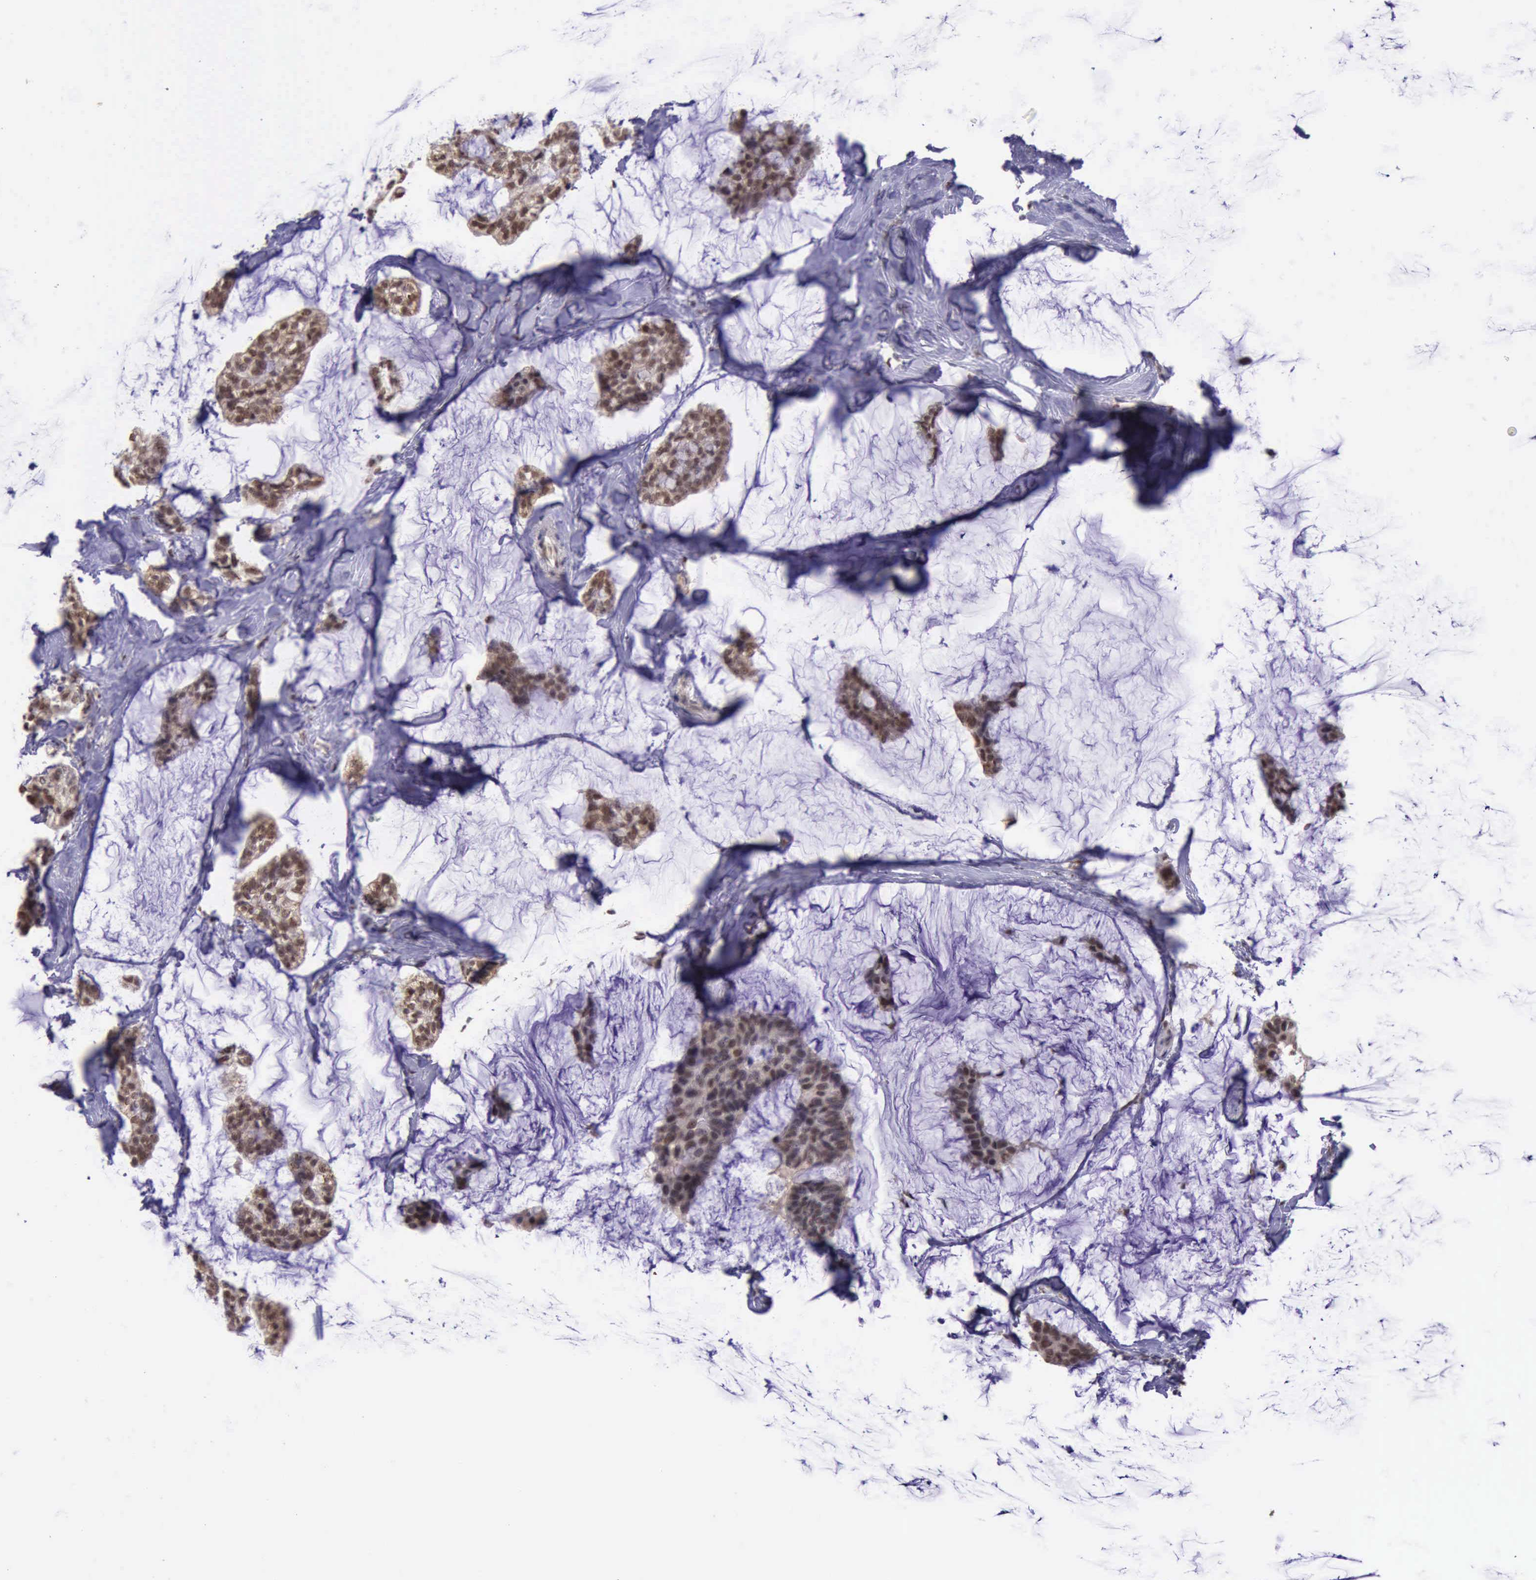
{"staining": {"intensity": "moderate", "quantity": ">75%", "location": "nuclear"}, "tissue": "breast cancer", "cell_type": "Tumor cells", "image_type": "cancer", "snomed": [{"axis": "morphology", "description": "Duct carcinoma"}, {"axis": "topography", "description": "Breast"}], "caption": "Immunohistochemistry (IHC) image of breast invasive ductal carcinoma stained for a protein (brown), which displays medium levels of moderate nuclear staining in approximately >75% of tumor cells.", "gene": "PRPF39", "patient": {"sex": "female", "age": 93}}